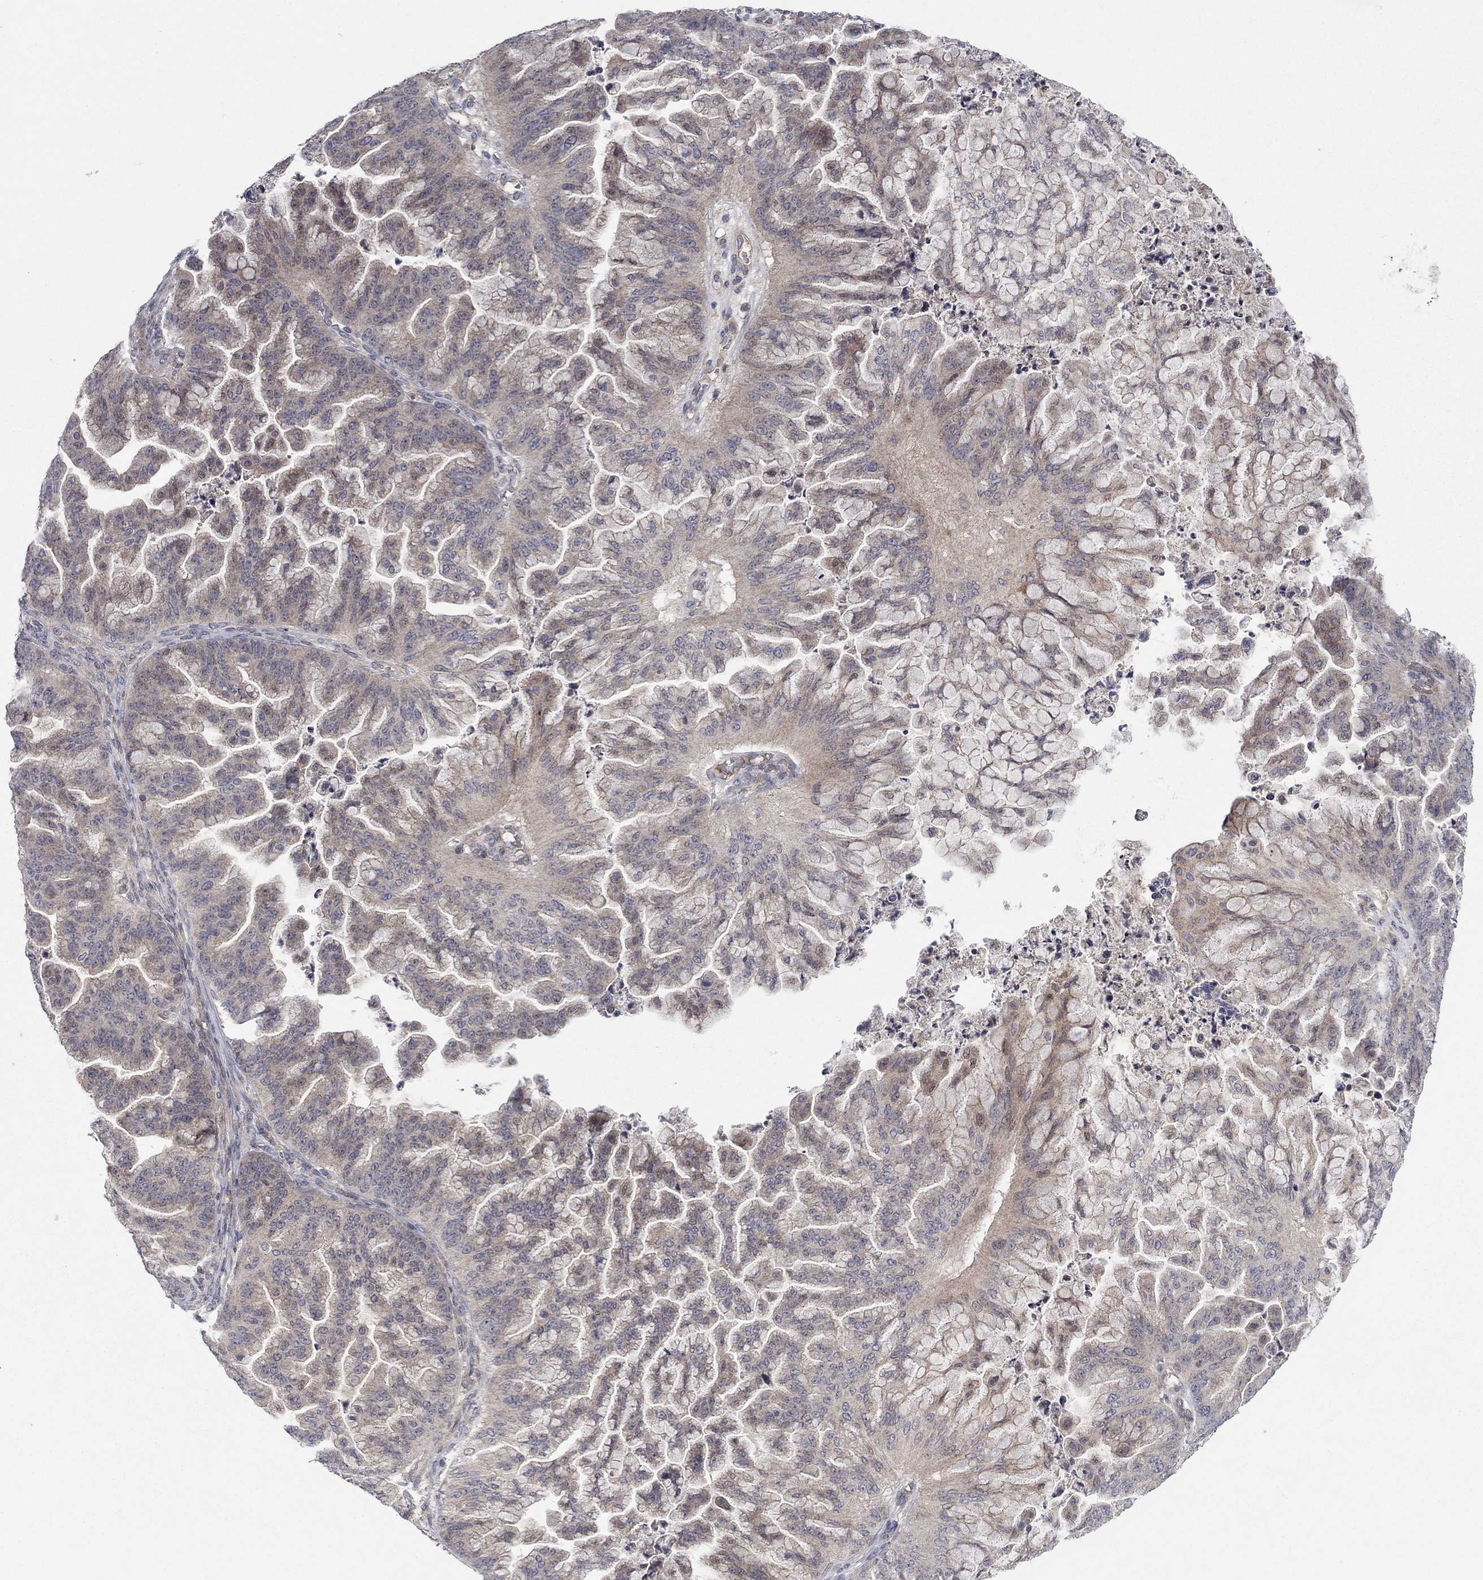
{"staining": {"intensity": "weak", "quantity": ">75%", "location": "cytoplasmic/membranous"}, "tissue": "ovarian cancer", "cell_type": "Tumor cells", "image_type": "cancer", "snomed": [{"axis": "morphology", "description": "Cystadenocarcinoma, mucinous, NOS"}, {"axis": "topography", "description": "Ovary"}], "caption": "A brown stain labels weak cytoplasmic/membranous positivity of a protein in human ovarian cancer tumor cells. Nuclei are stained in blue.", "gene": "IL4", "patient": {"sex": "female", "age": 67}}